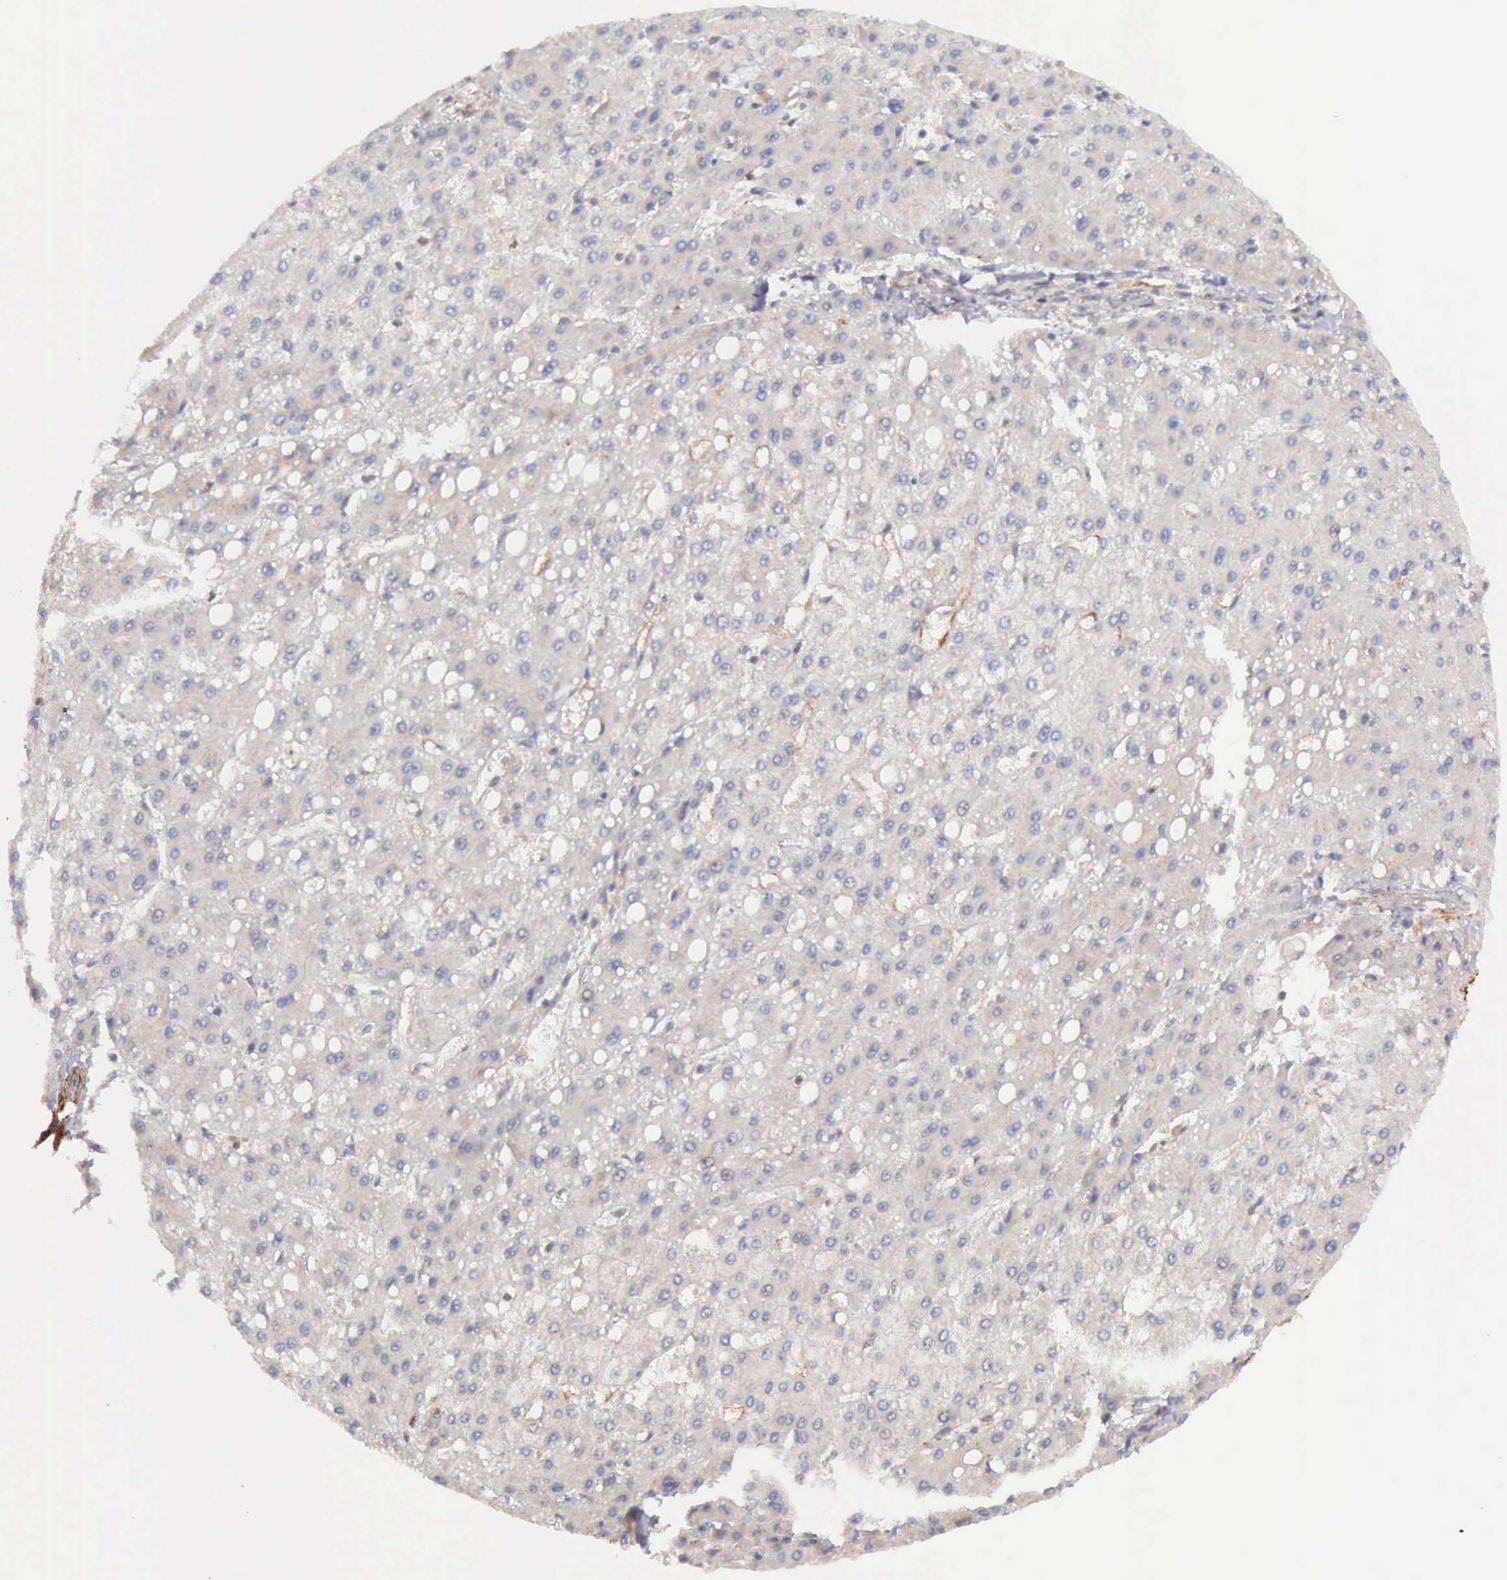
{"staining": {"intensity": "negative", "quantity": "none", "location": "none"}, "tissue": "liver cancer", "cell_type": "Tumor cells", "image_type": "cancer", "snomed": [{"axis": "morphology", "description": "Carcinoma, Hepatocellular, NOS"}, {"axis": "topography", "description": "Liver"}], "caption": "This micrograph is of hepatocellular carcinoma (liver) stained with IHC to label a protein in brown with the nuclei are counter-stained blue. There is no positivity in tumor cells.", "gene": "PRICKLE3", "patient": {"sex": "female", "age": 52}}